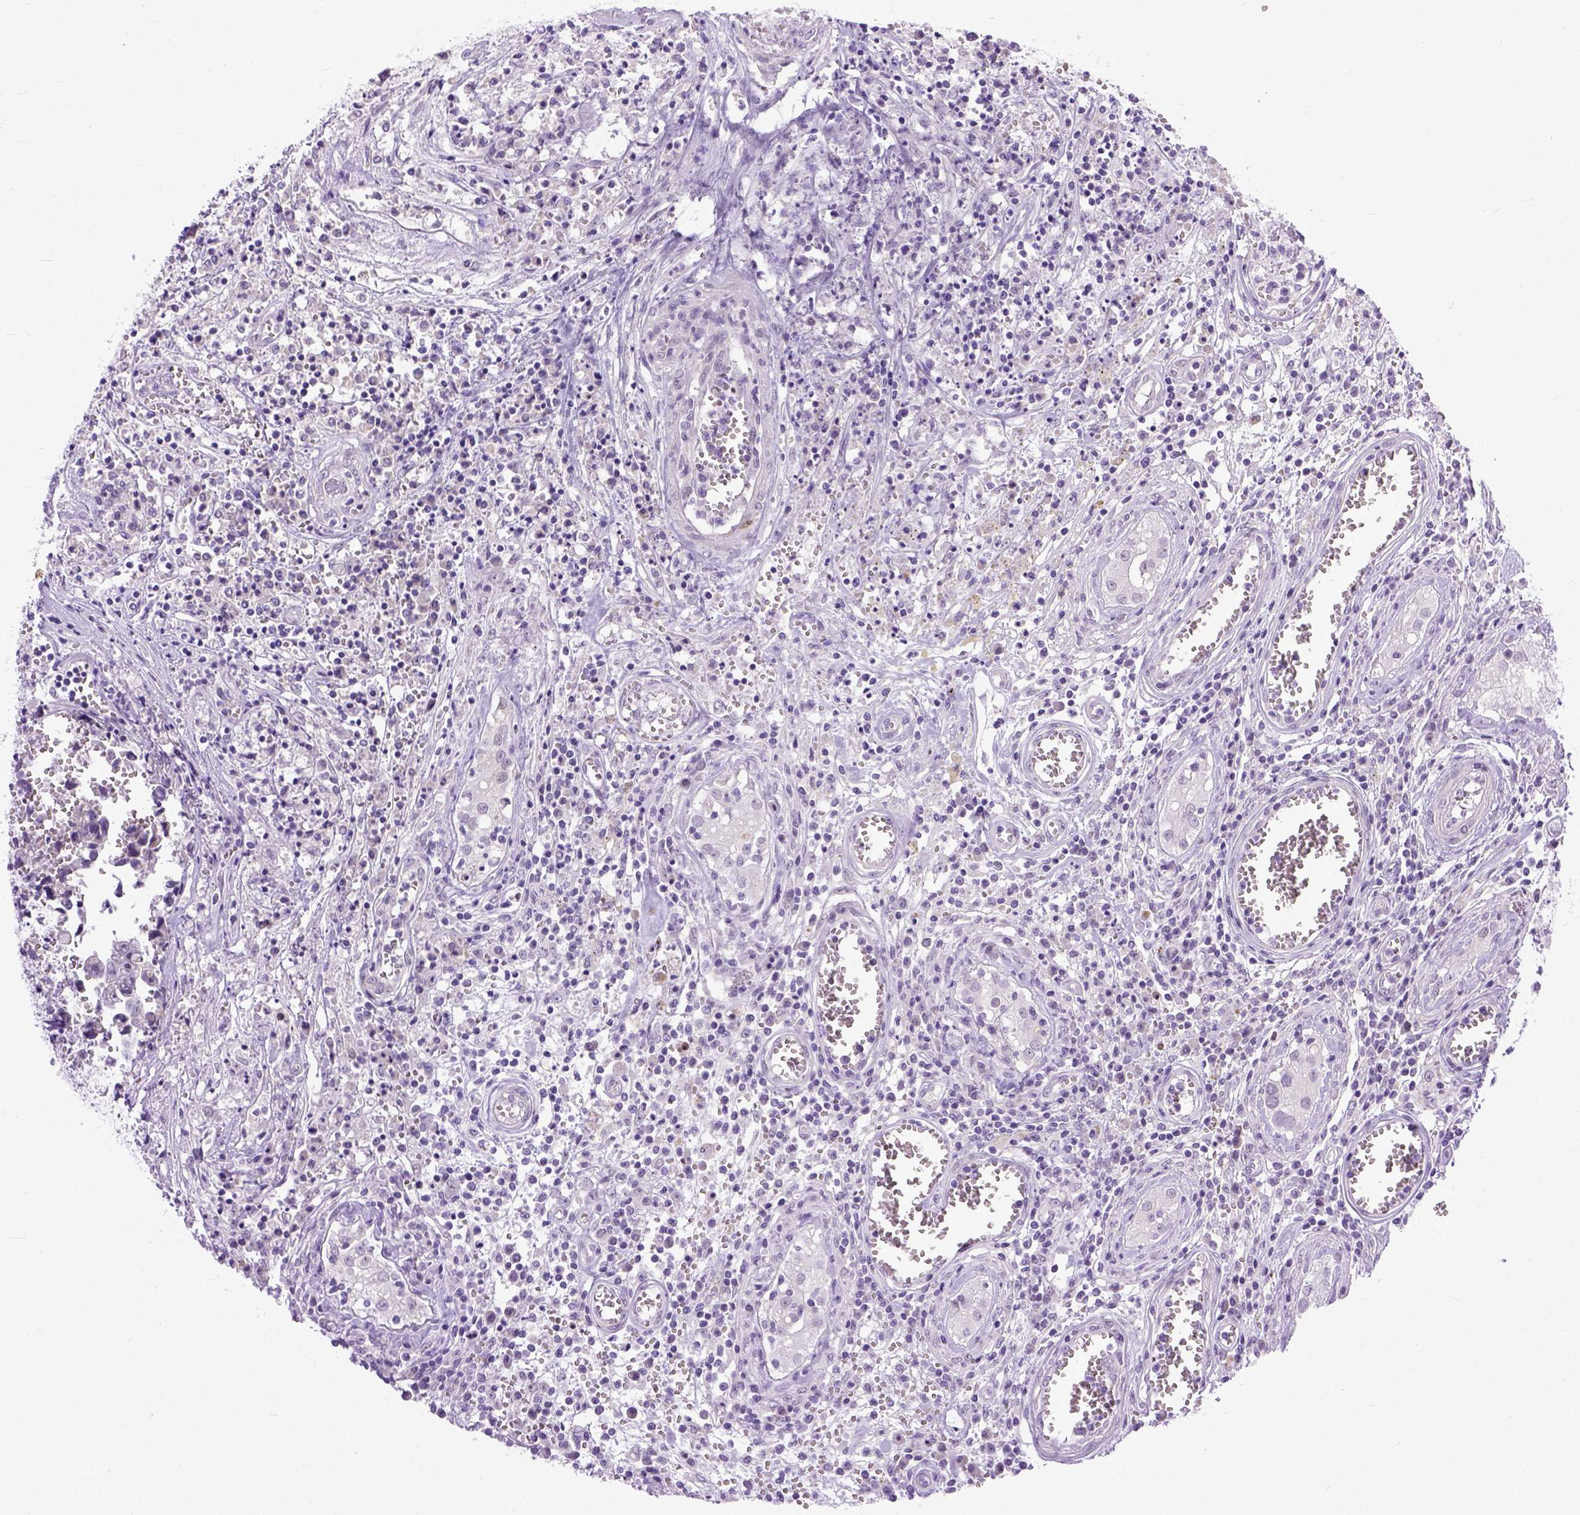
{"staining": {"intensity": "negative", "quantity": "none", "location": "none"}, "tissue": "testis cancer", "cell_type": "Tumor cells", "image_type": "cancer", "snomed": [{"axis": "morphology", "description": "Carcinoma, Embryonal, NOS"}, {"axis": "topography", "description": "Testis"}], "caption": "Testis cancer stained for a protein using IHC exhibits no expression tumor cells.", "gene": "TCEAL7", "patient": {"sex": "male", "age": 36}}